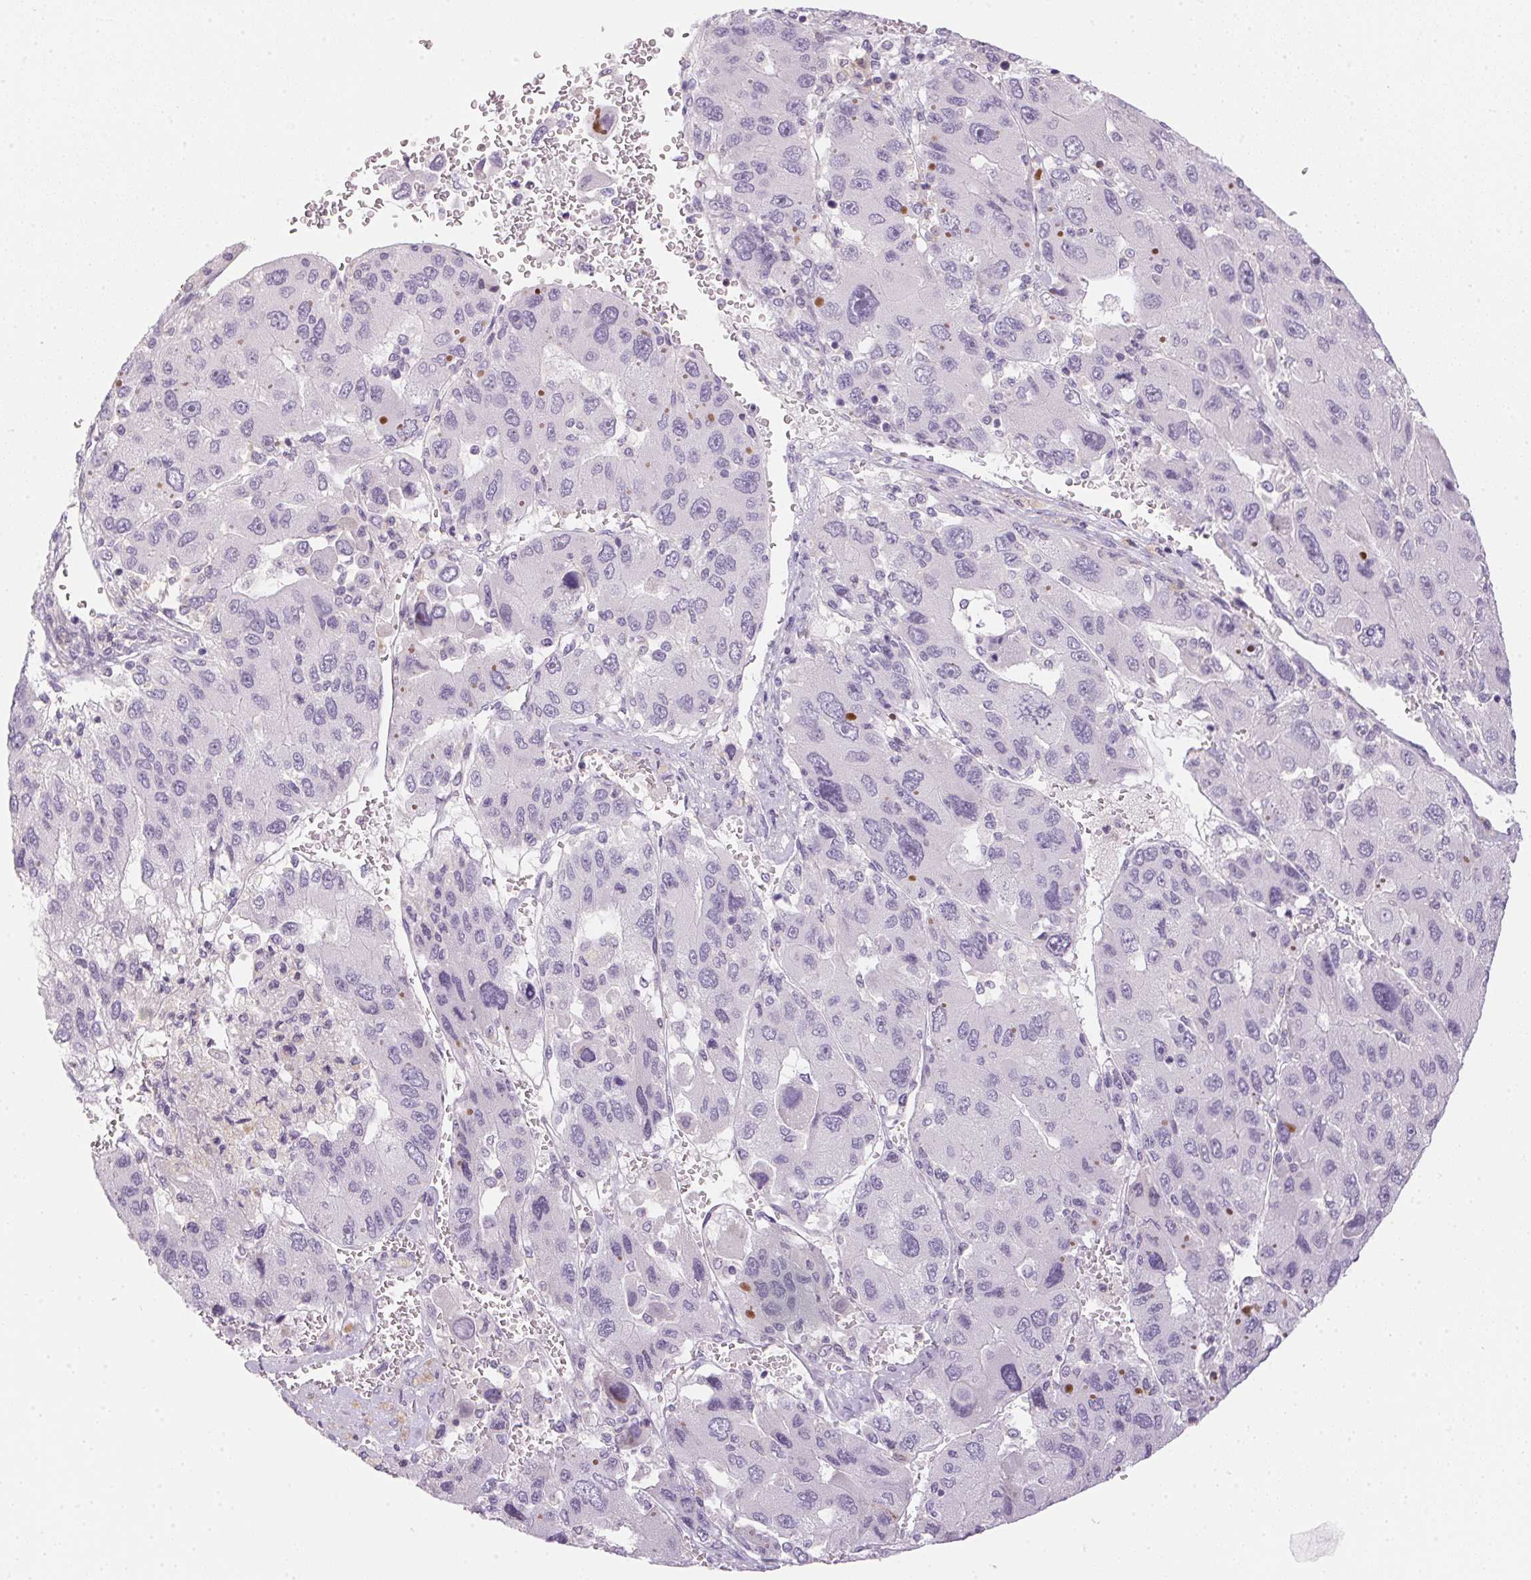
{"staining": {"intensity": "negative", "quantity": "none", "location": "none"}, "tissue": "liver cancer", "cell_type": "Tumor cells", "image_type": "cancer", "snomed": [{"axis": "morphology", "description": "Carcinoma, Hepatocellular, NOS"}, {"axis": "topography", "description": "Liver"}], "caption": "Hepatocellular carcinoma (liver) stained for a protein using immunohistochemistry exhibits no expression tumor cells.", "gene": "ECPAS", "patient": {"sex": "female", "age": 41}}